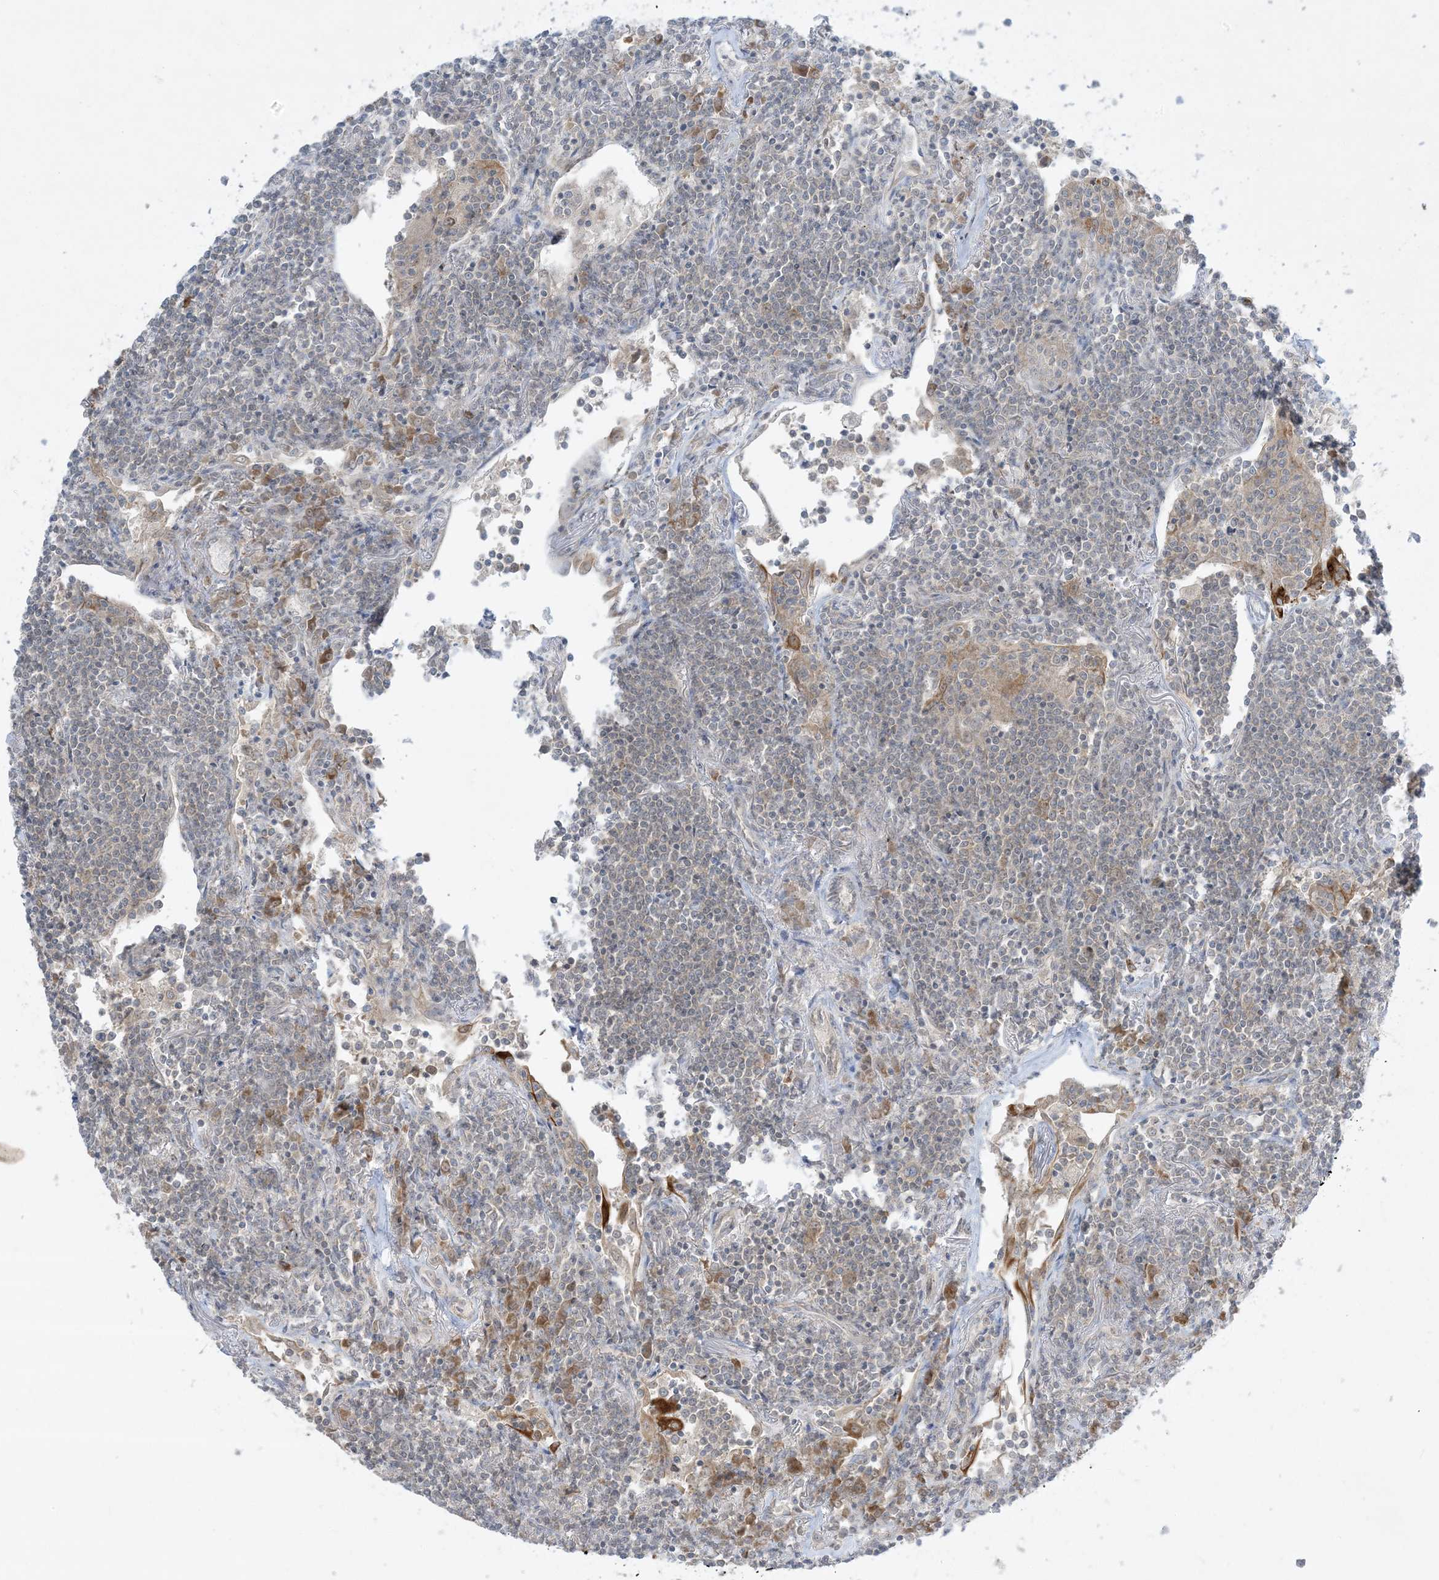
{"staining": {"intensity": "negative", "quantity": "none", "location": "none"}, "tissue": "lymphoma", "cell_type": "Tumor cells", "image_type": "cancer", "snomed": [{"axis": "morphology", "description": "Malignant lymphoma, non-Hodgkin's type, Low grade"}, {"axis": "topography", "description": "Lung"}], "caption": "Tumor cells are negative for protein expression in human lymphoma.", "gene": "RPP40", "patient": {"sex": "female", "age": 71}}